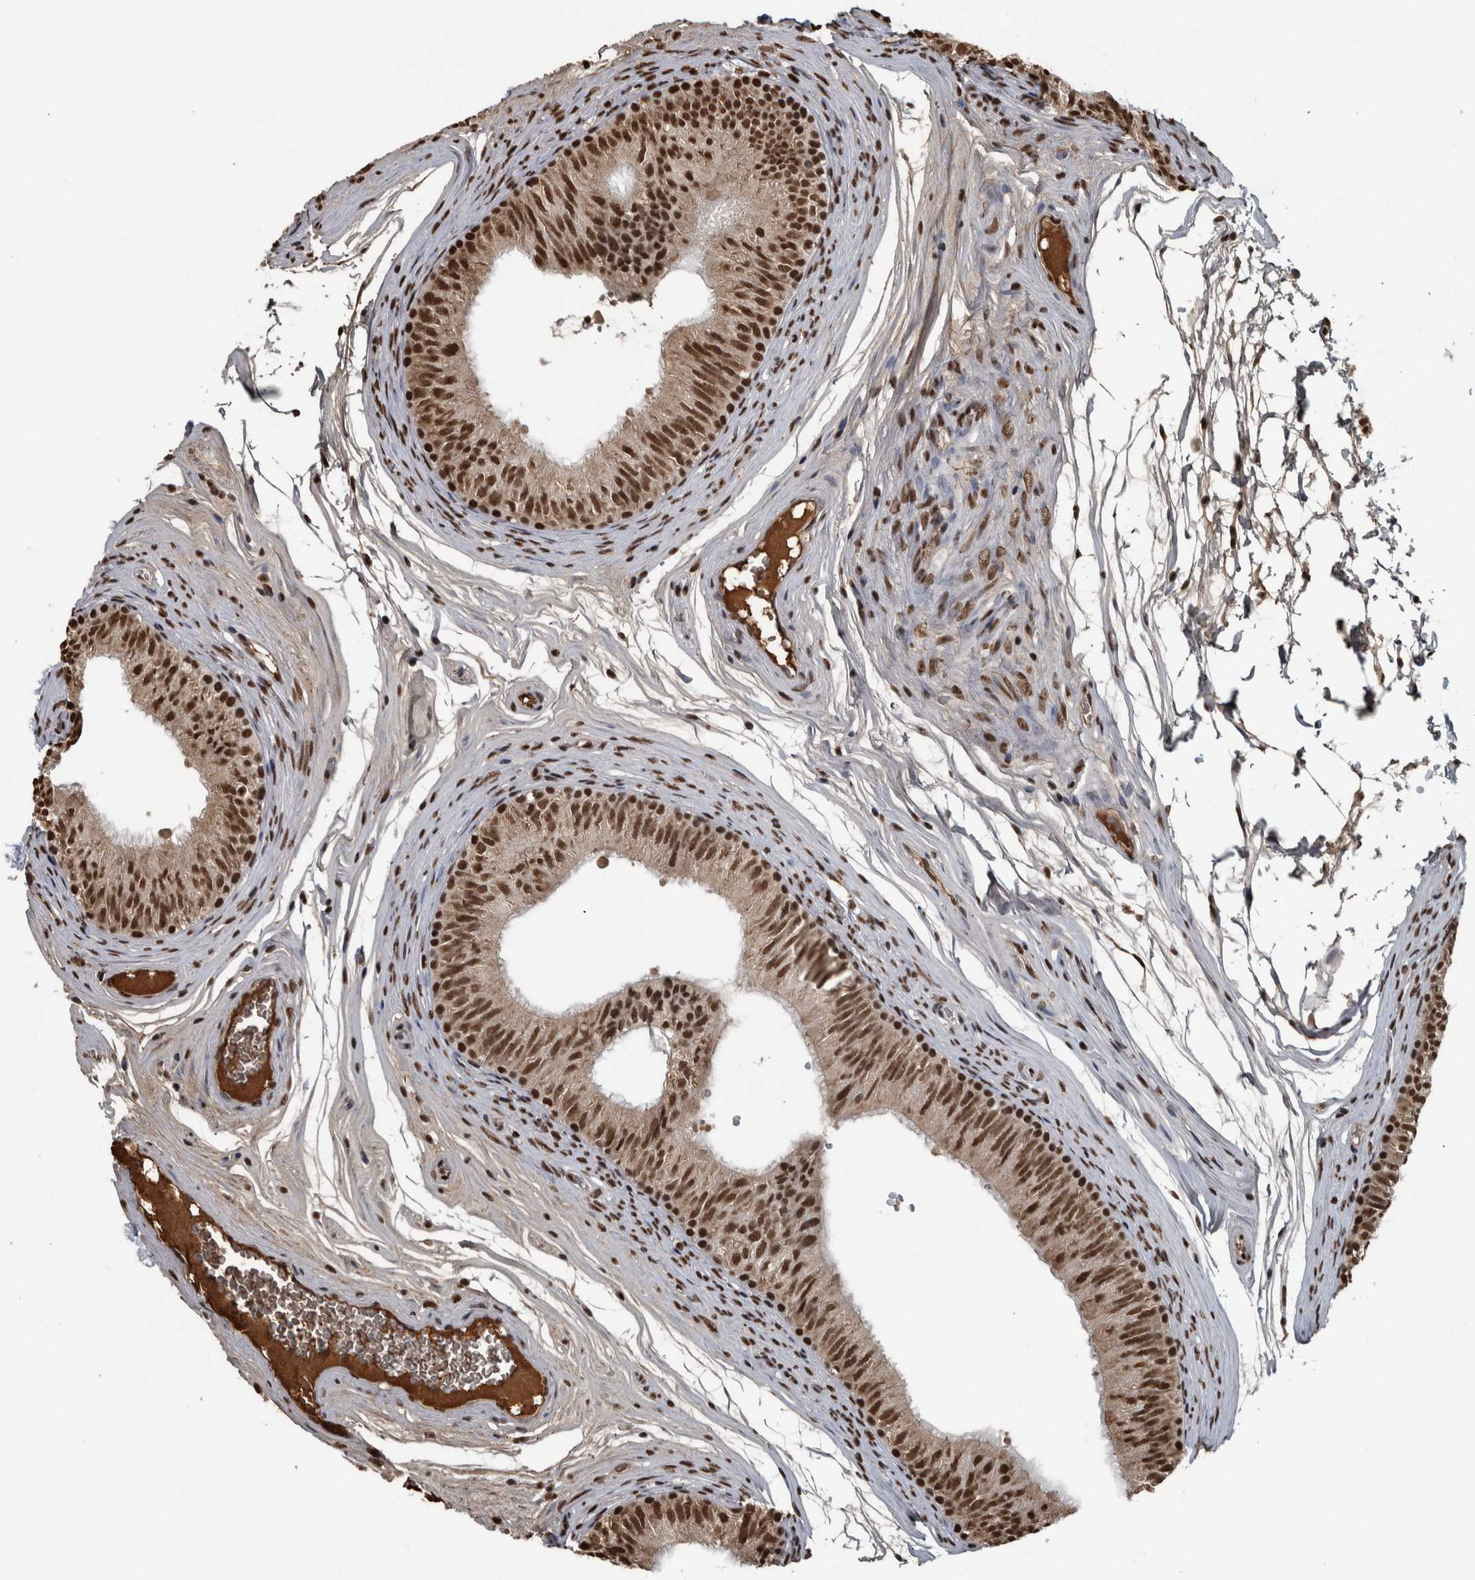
{"staining": {"intensity": "strong", "quantity": ">75%", "location": "nuclear"}, "tissue": "epididymis", "cell_type": "Glandular cells", "image_type": "normal", "snomed": [{"axis": "morphology", "description": "Normal tissue, NOS"}, {"axis": "topography", "description": "Epididymis"}], "caption": "Immunohistochemistry histopathology image of normal epididymis: epididymis stained using immunohistochemistry displays high levels of strong protein expression localized specifically in the nuclear of glandular cells, appearing as a nuclear brown color.", "gene": "TGS1", "patient": {"sex": "male", "age": 36}}